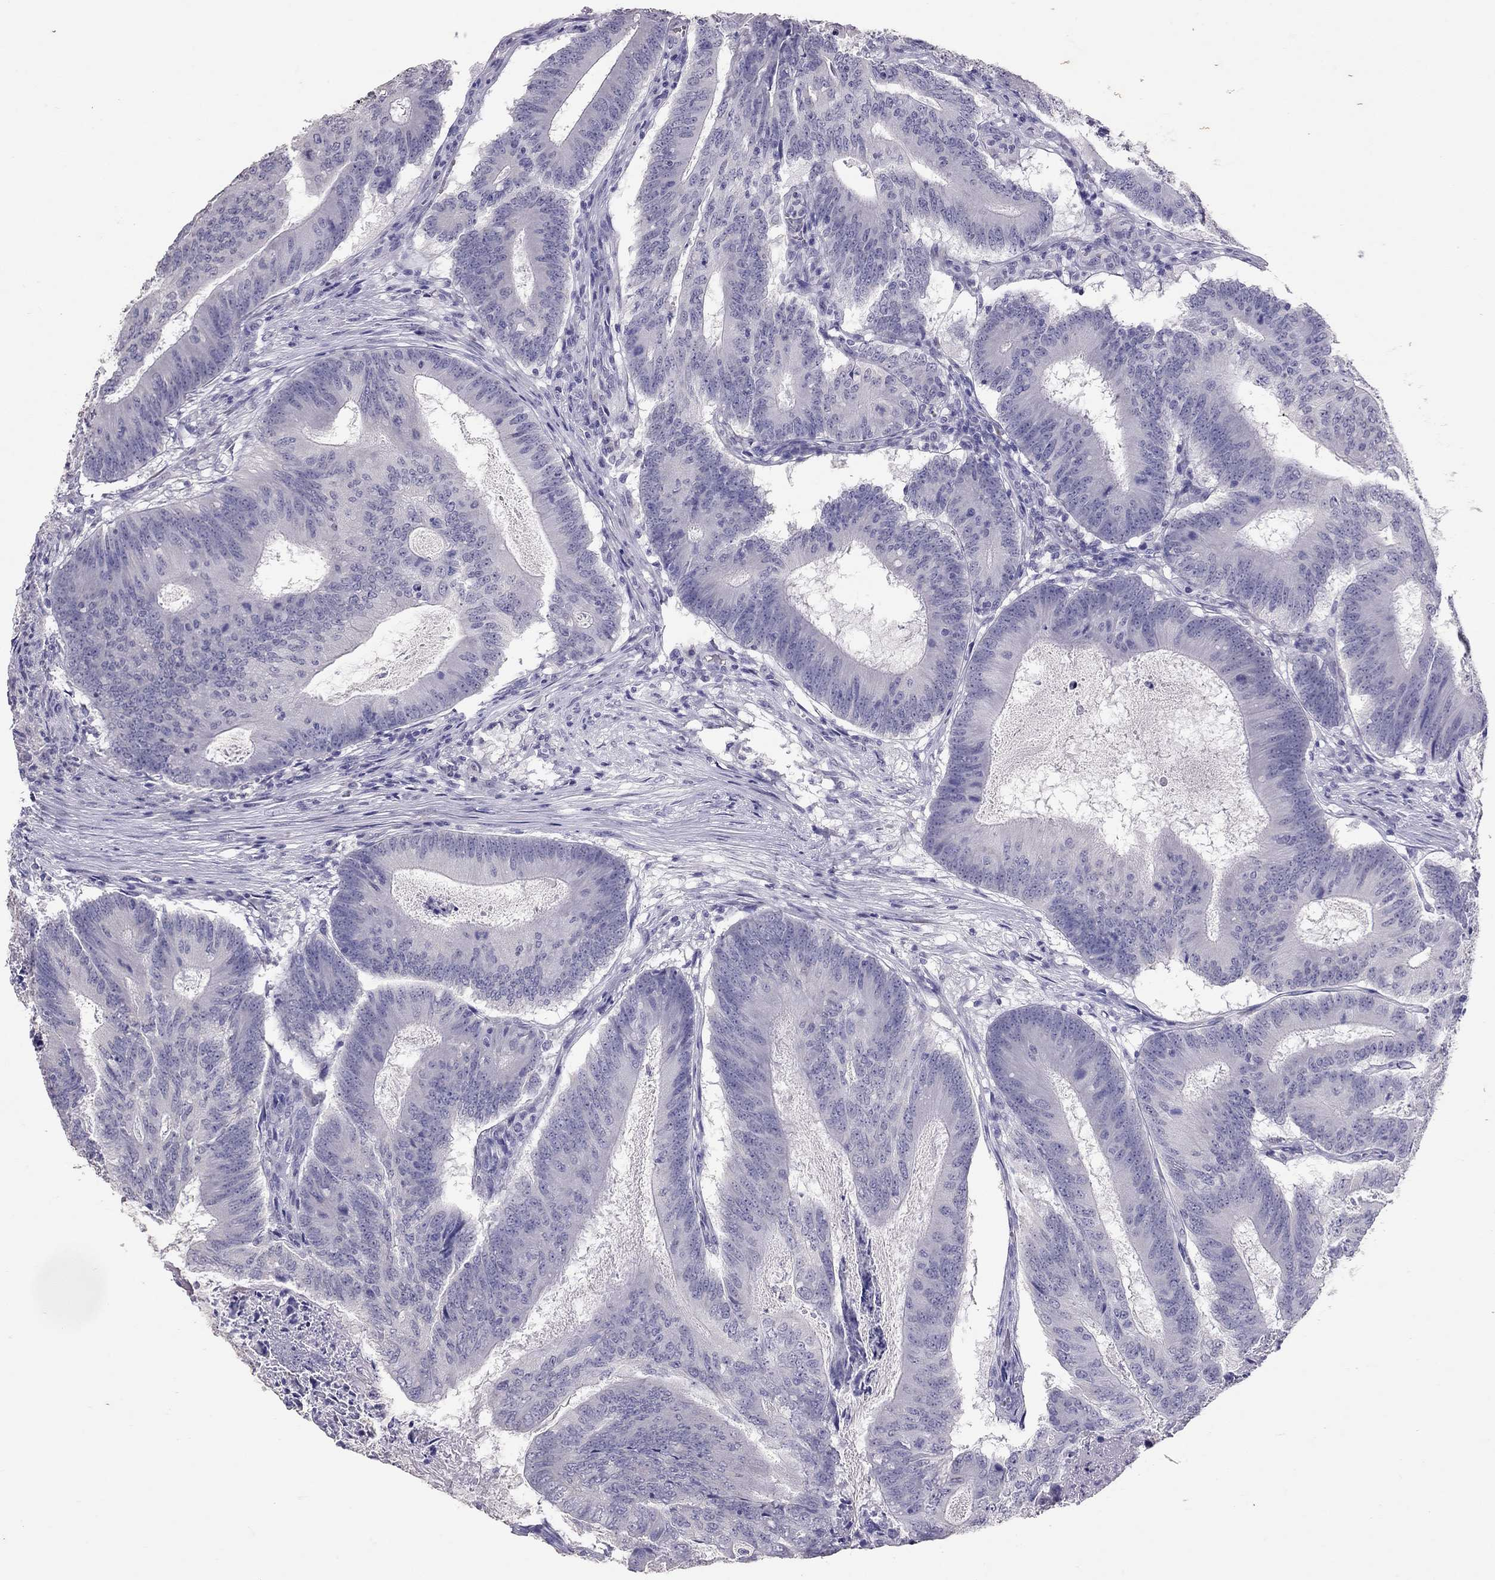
{"staining": {"intensity": "negative", "quantity": "none", "location": "none"}, "tissue": "colorectal cancer", "cell_type": "Tumor cells", "image_type": "cancer", "snomed": [{"axis": "morphology", "description": "Adenocarcinoma, NOS"}, {"axis": "topography", "description": "Colon"}], "caption": "High power microscopy image of an IHC image of colorectal adenocarcinoma, revealing no significant expression in tumor cells.", "gene": "PSMB11", "patient": {"sex": "female", "age": 70}}